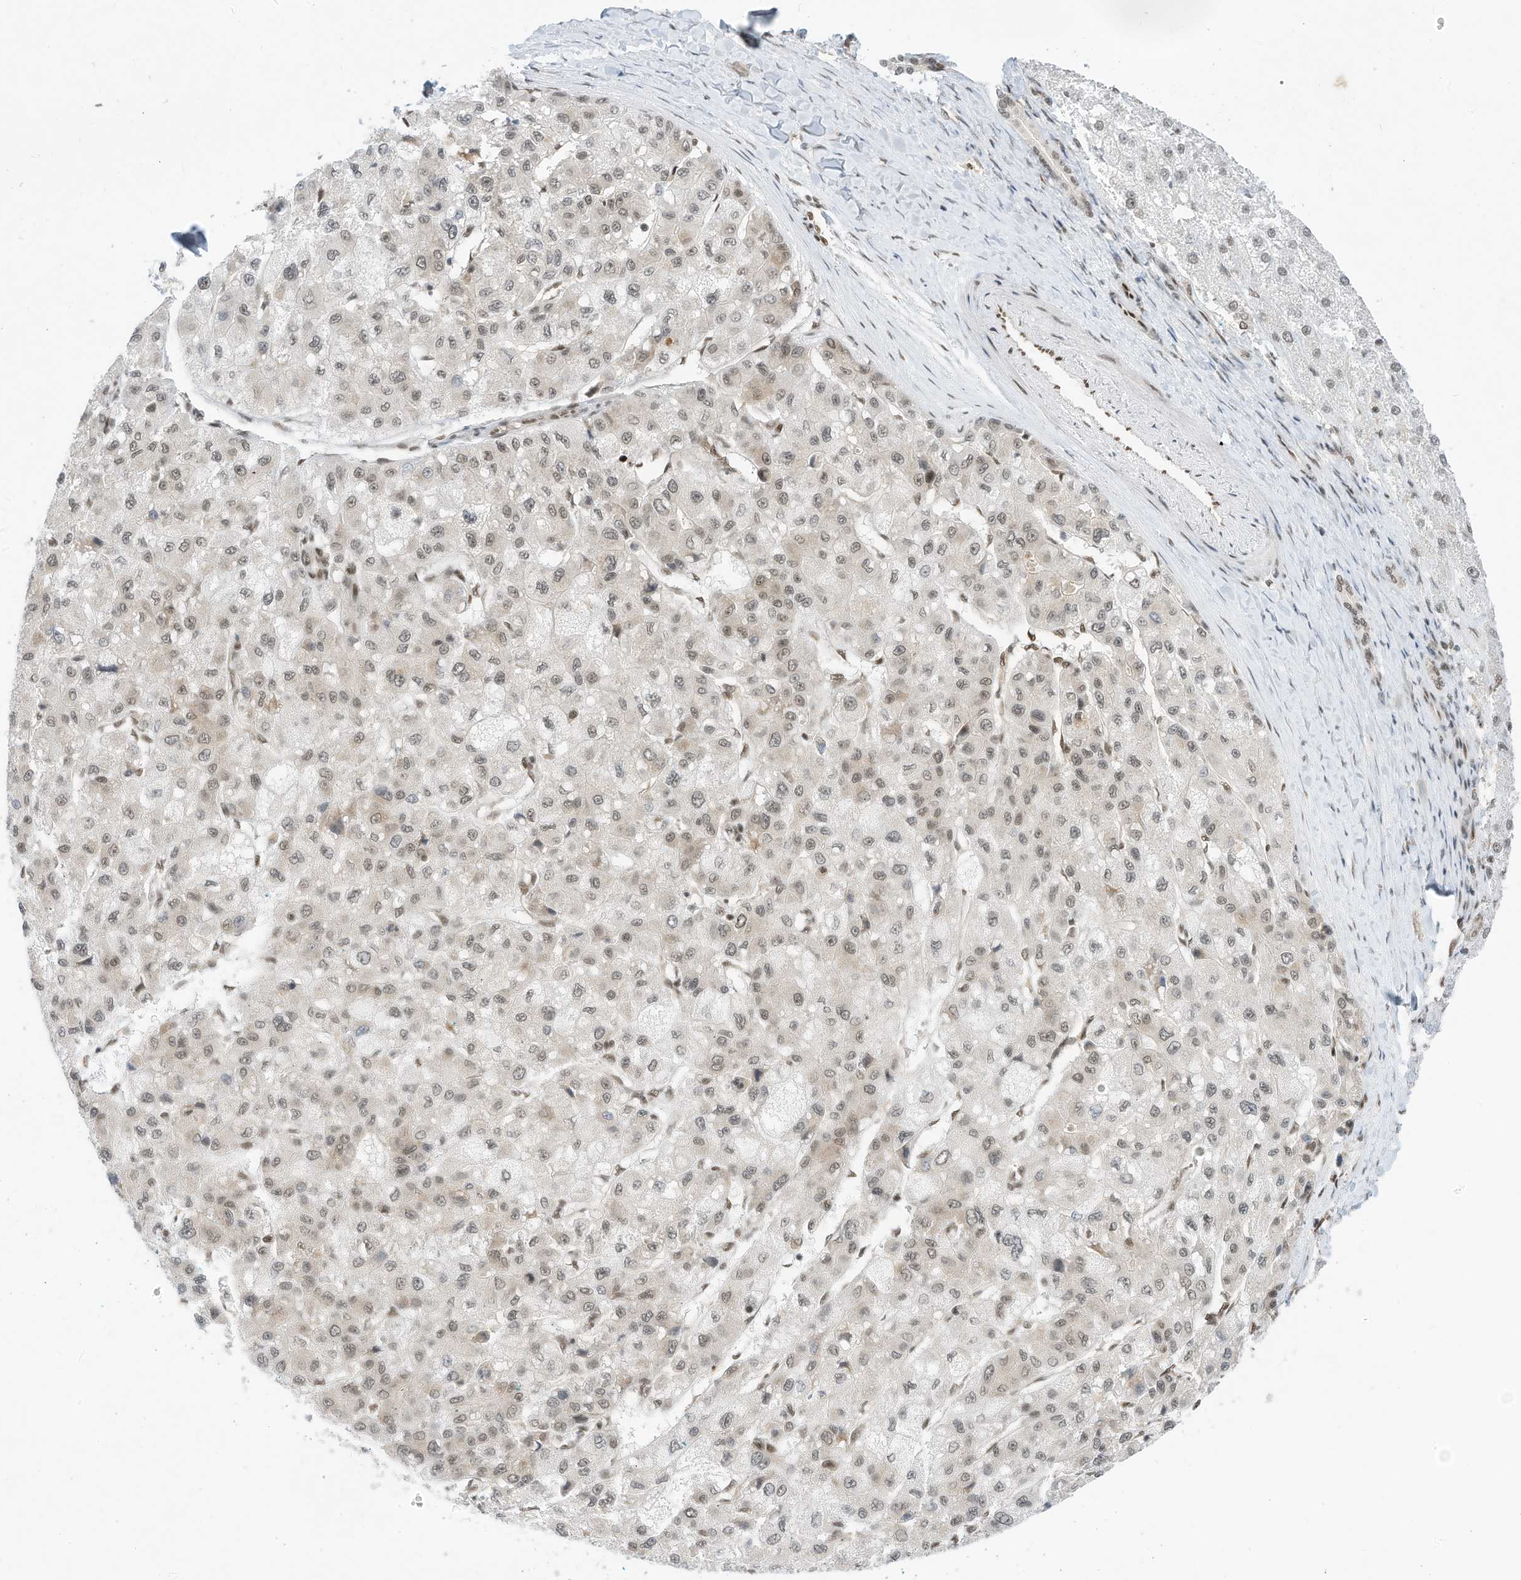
{"staining": {"intensity": "weak", "quantity": "<25%", "location": "nuclear"}, "tissue": "liver cancer", "cell_type": "Tumor cells", "image_type": "cancer", "snomed": [{"axis": "morphology", "description": "Carcinoma, Hepatocellular, NOS"}, {"axis": "topography", "description": "Liver"}], "caption": "Image shows no significant protein staining in tumor cells of liver cancer (hepatocellular carcinoma). The staining is performed using DAB brown chromogen with nuclei counter-stained in using hematoxylin.", "gene": "AURKAIP1", "patient": {"sex": "male", "age": 80}}